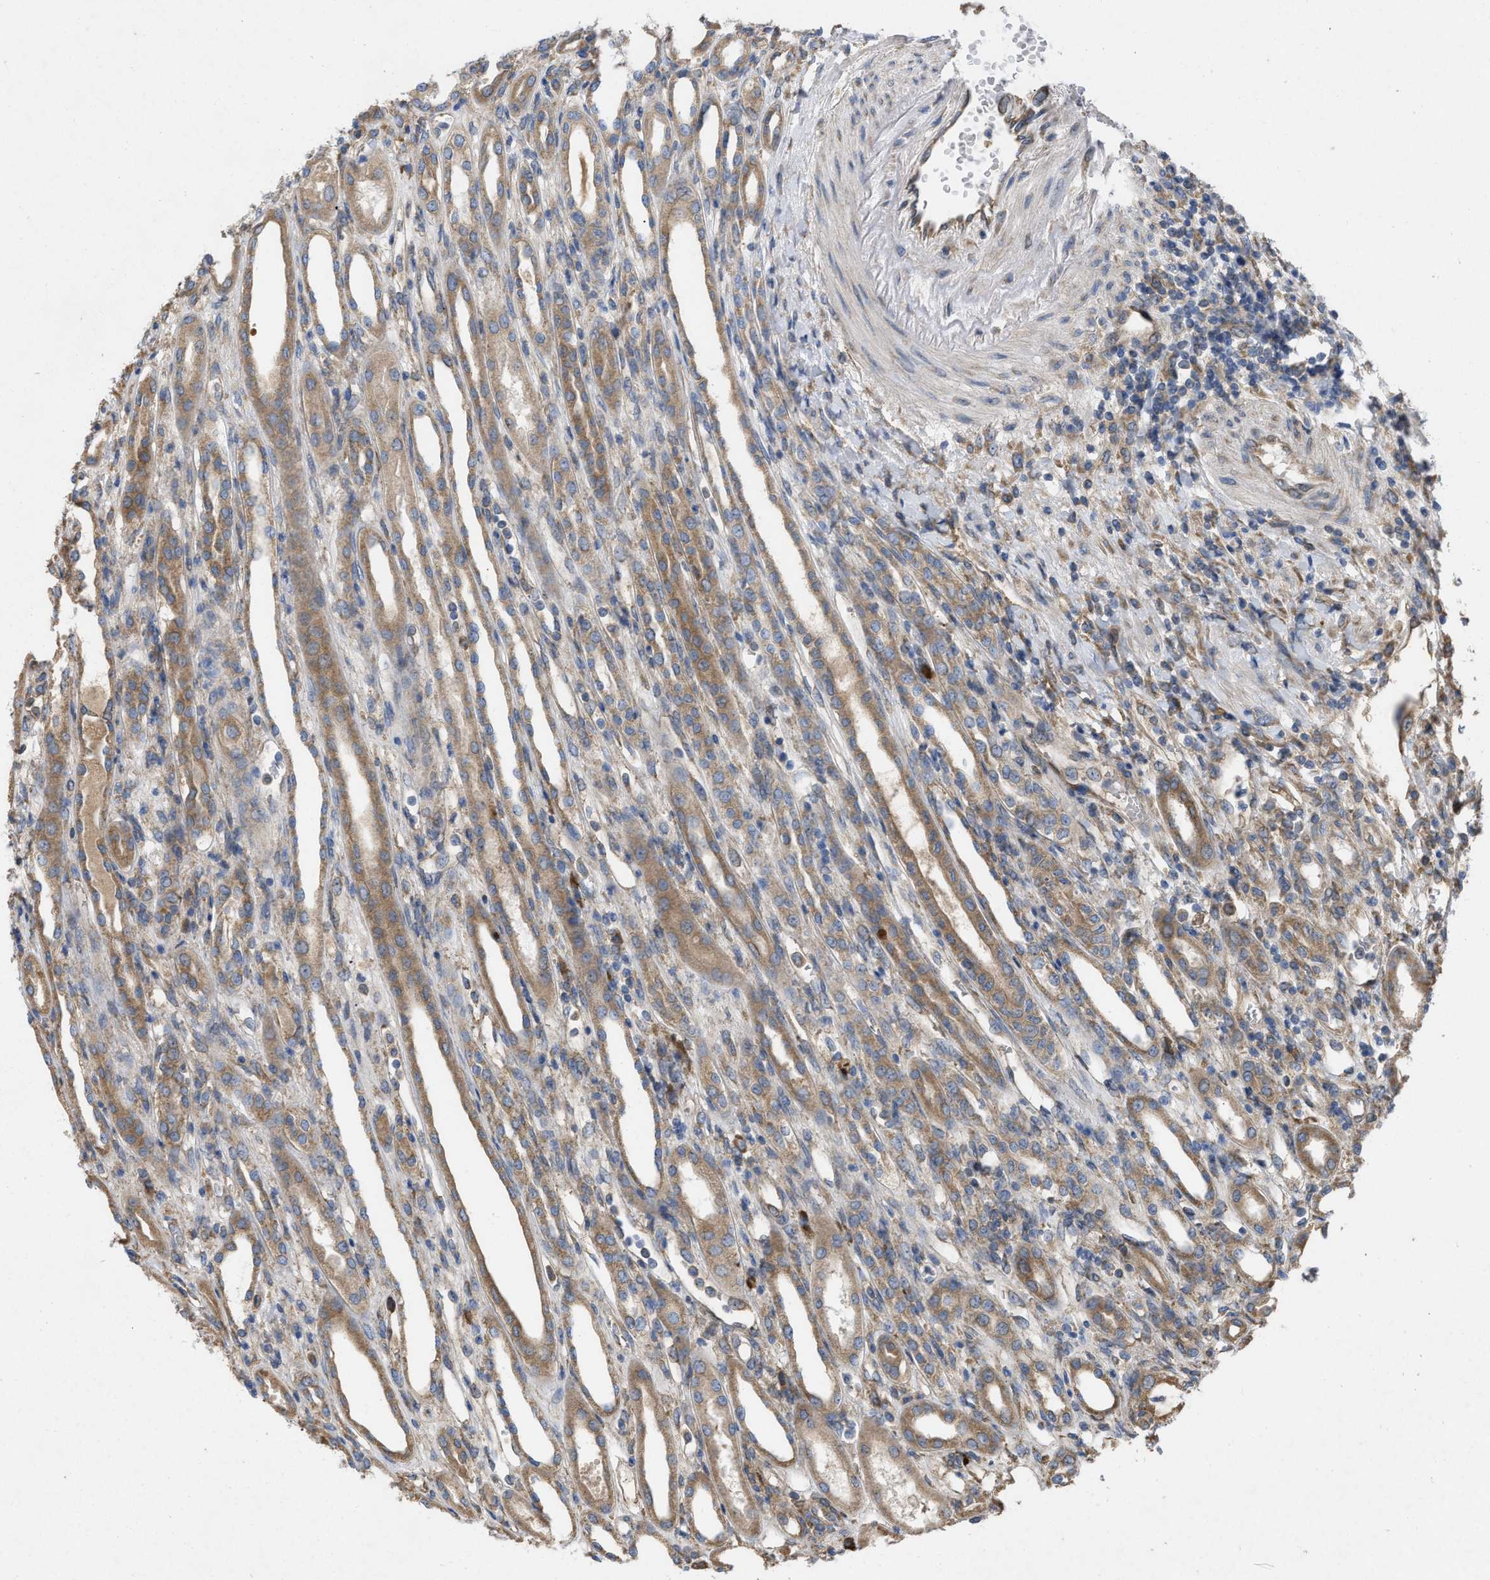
{"staining": {"intensity": "moderate", "quantity": ">75%", "location": "cytoplasmic/membranous"}, "tissue": "renal cancer", "cell_type": "Tumor cells", "image_type": "cancer", "snomed": [{"axis": "morphology", "description": "Adenocarcinoma, NOS"}, {"axis": "topography", "description": "Kidney"}], "caption": "A photomicrograph of renal adenocarcinoma stained for a protein reveals moderate cytoplasmic/membranous brown staining in tumor cells.", "gene": "TMEM131", "patient": {"sex": "female", "age": 54}}